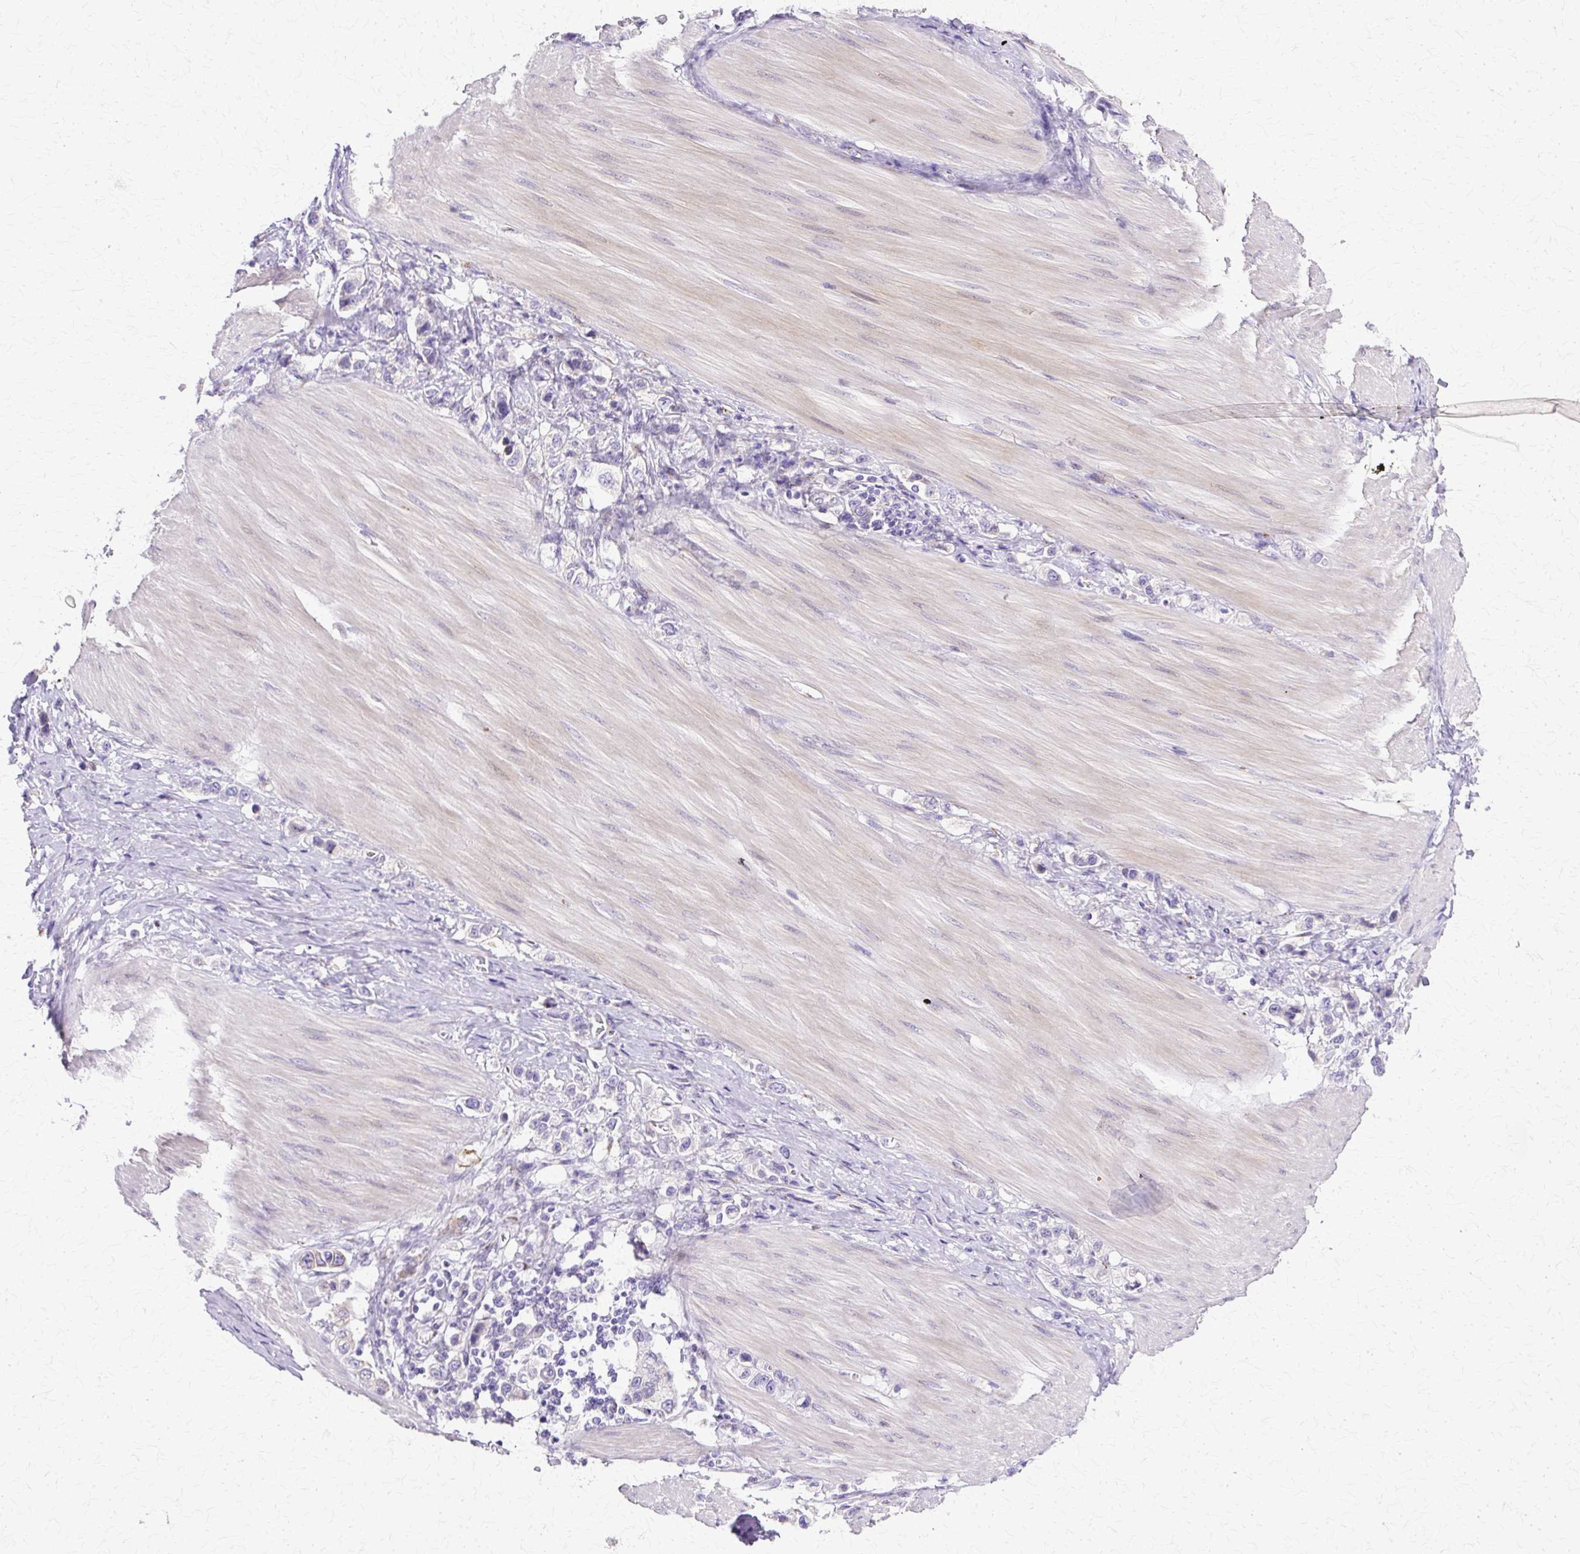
{"staining": {"intensity": "negative", "quantity": "none", "location": "none"}, "tissue": "stomach cancer", "cell_type": "Tumor cells", "image_type": "cancer", "snomed": [{"axis": "morphology", "description": "Adenocarcinoma, NOS"}, {"axis": "topography", "description": "Stomach"}], "caption": "The immunohistochemistry (IHC) micrograph has no significant expression in tumor cells of adenocarcinoma (stomach) tissue.", "gene": "TBC1D3G", "patient": {"sex": "female", "age": 65}}